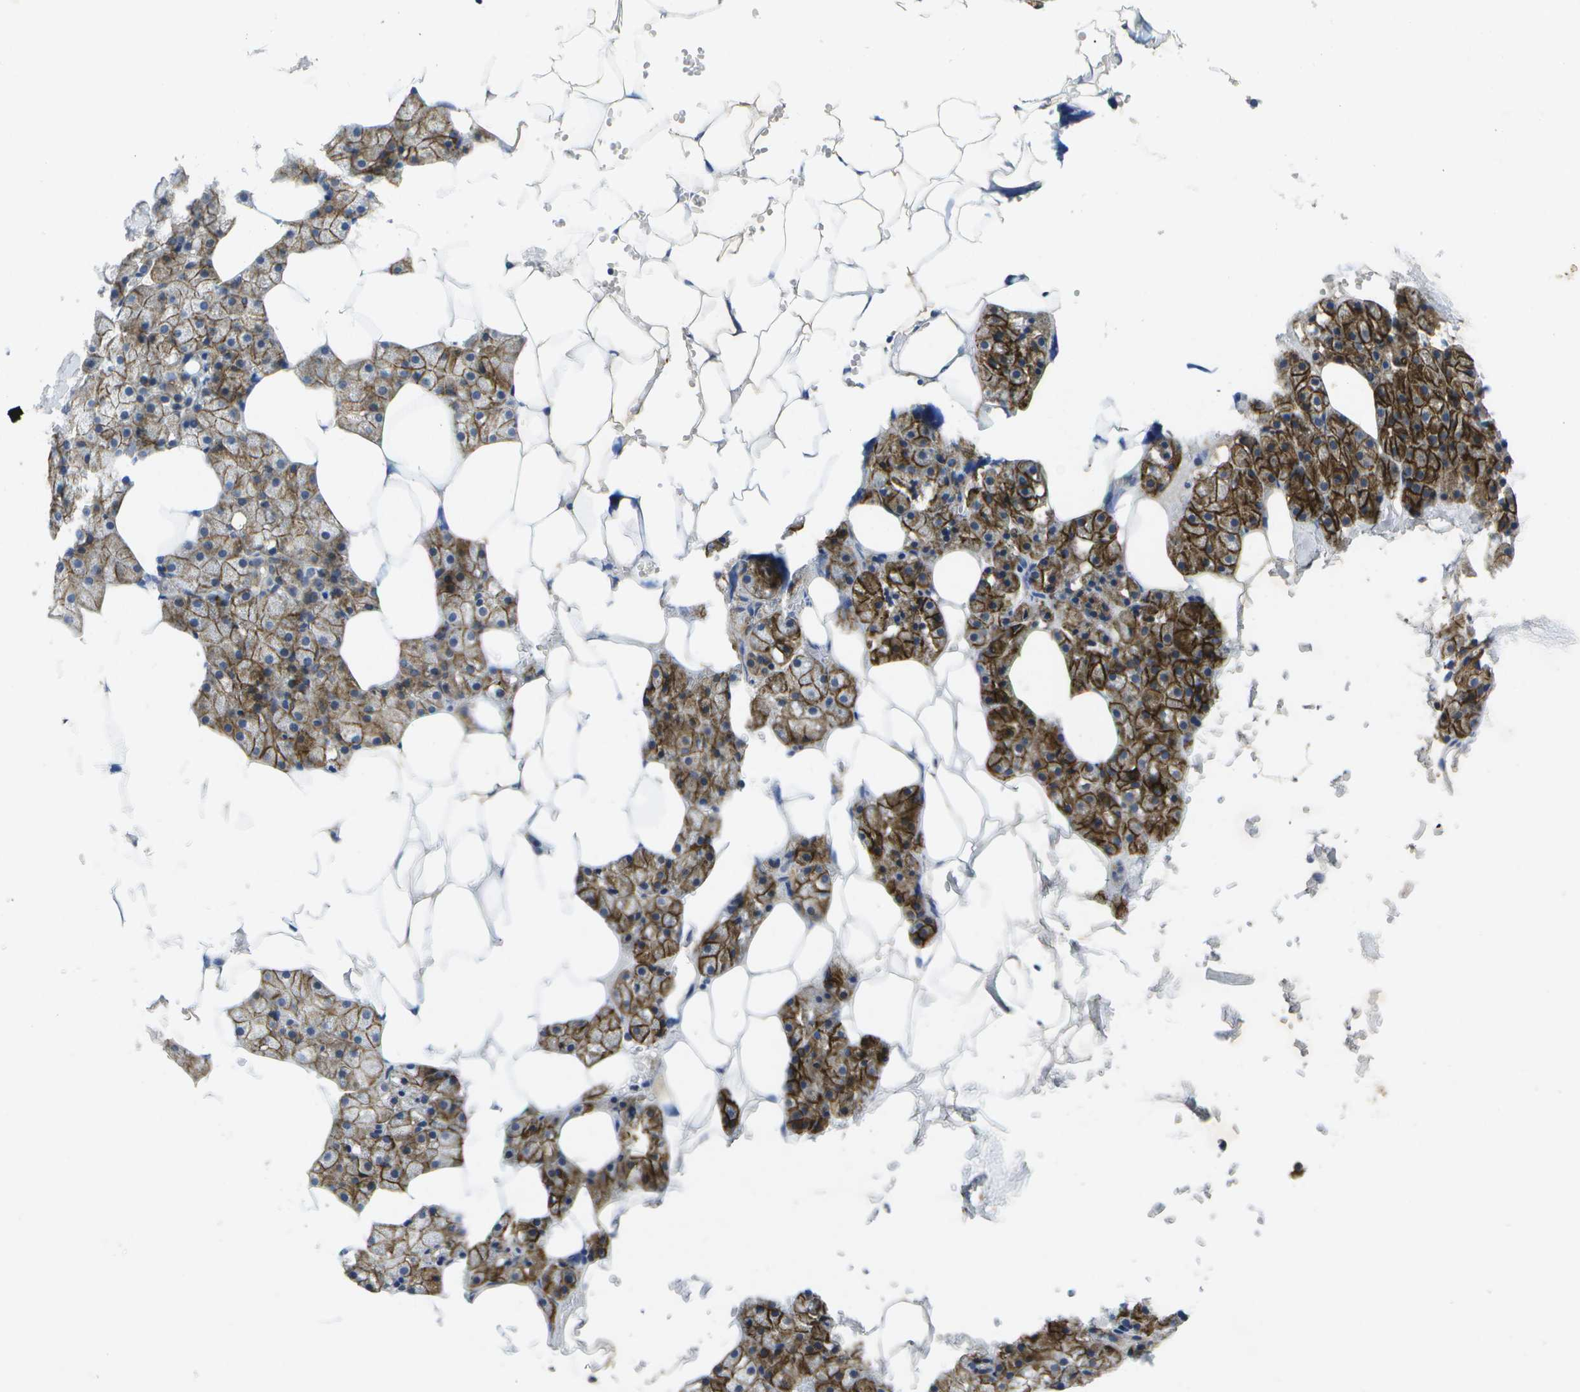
{"staining": {"intensity": "strong", "quantity": ">75%", "location": "cytoplasmic/membranous"}, "tissue": "salivary gland", "cell_type": "Glandular cells", "image_type": "normal", "snomed": [{"axis": "morphology", "description": "Normal tissue, NOS"}, {"axis": "topography", "description": "Salivary gland"}], "caption": "Human salivary gland stained with a brown dye shows strong cytoplasmic/membranous positive staining in approximately >75% of glandular cells.", "gene": "KDELR1", "patient": {"sex": "male", "age": 62}}